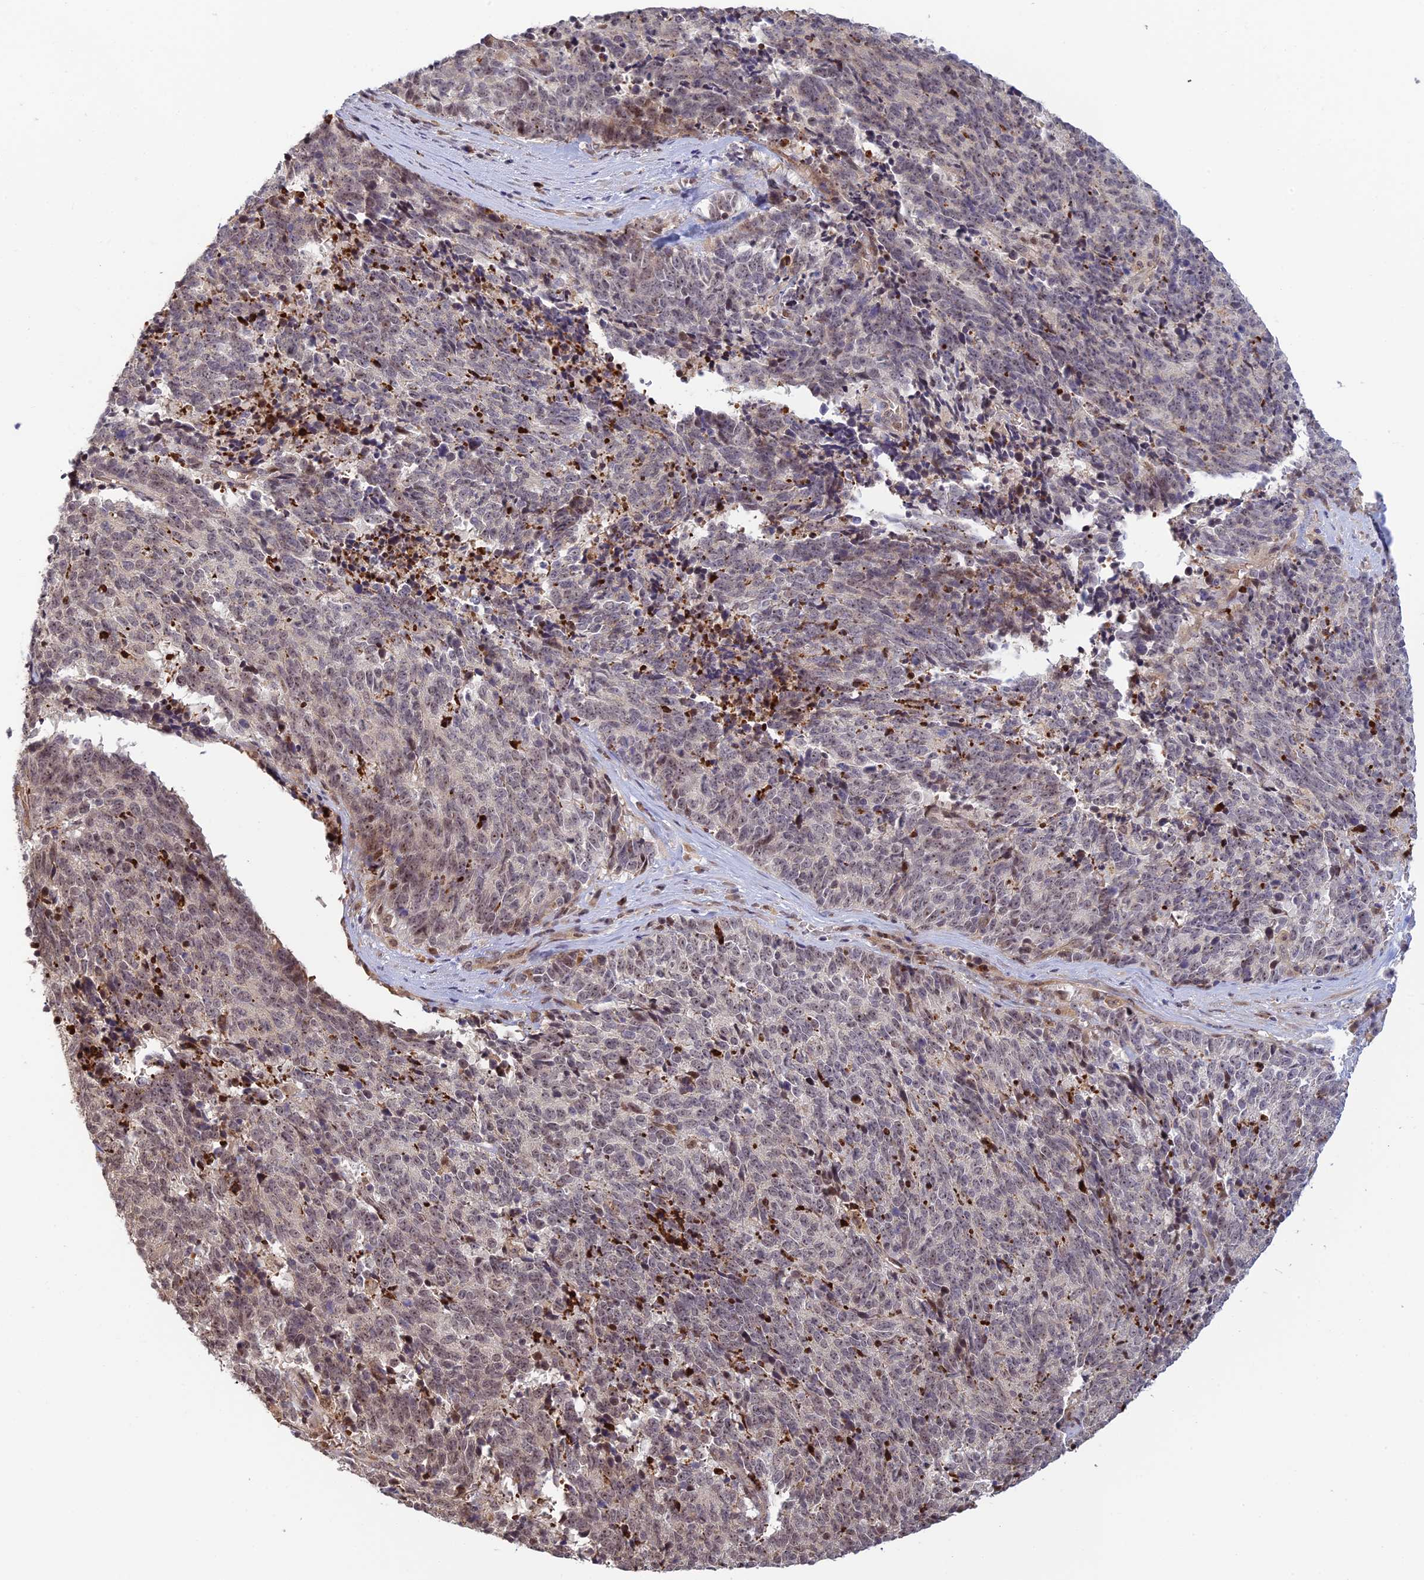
{"staining": {"intensity": "moderate", "quantity": "<25%", "location": "nuclear"}, "tissue": "cervical cancer", "cell_type": "Tumor cells", "image_type": "cancer", "snomed": [{"axis": "morphology", "description": "Squamous cell carcinoma, NOS"}, {"axis": "topography", "description": "Cervix"}], "caption": "Immunohistochemical staining of cervical cancer displays low levels of moderate nuclear positivity in about <25% of tumor cells.", "gene": "UFSP2", "patient": {"sex": "female", "age": 29}}